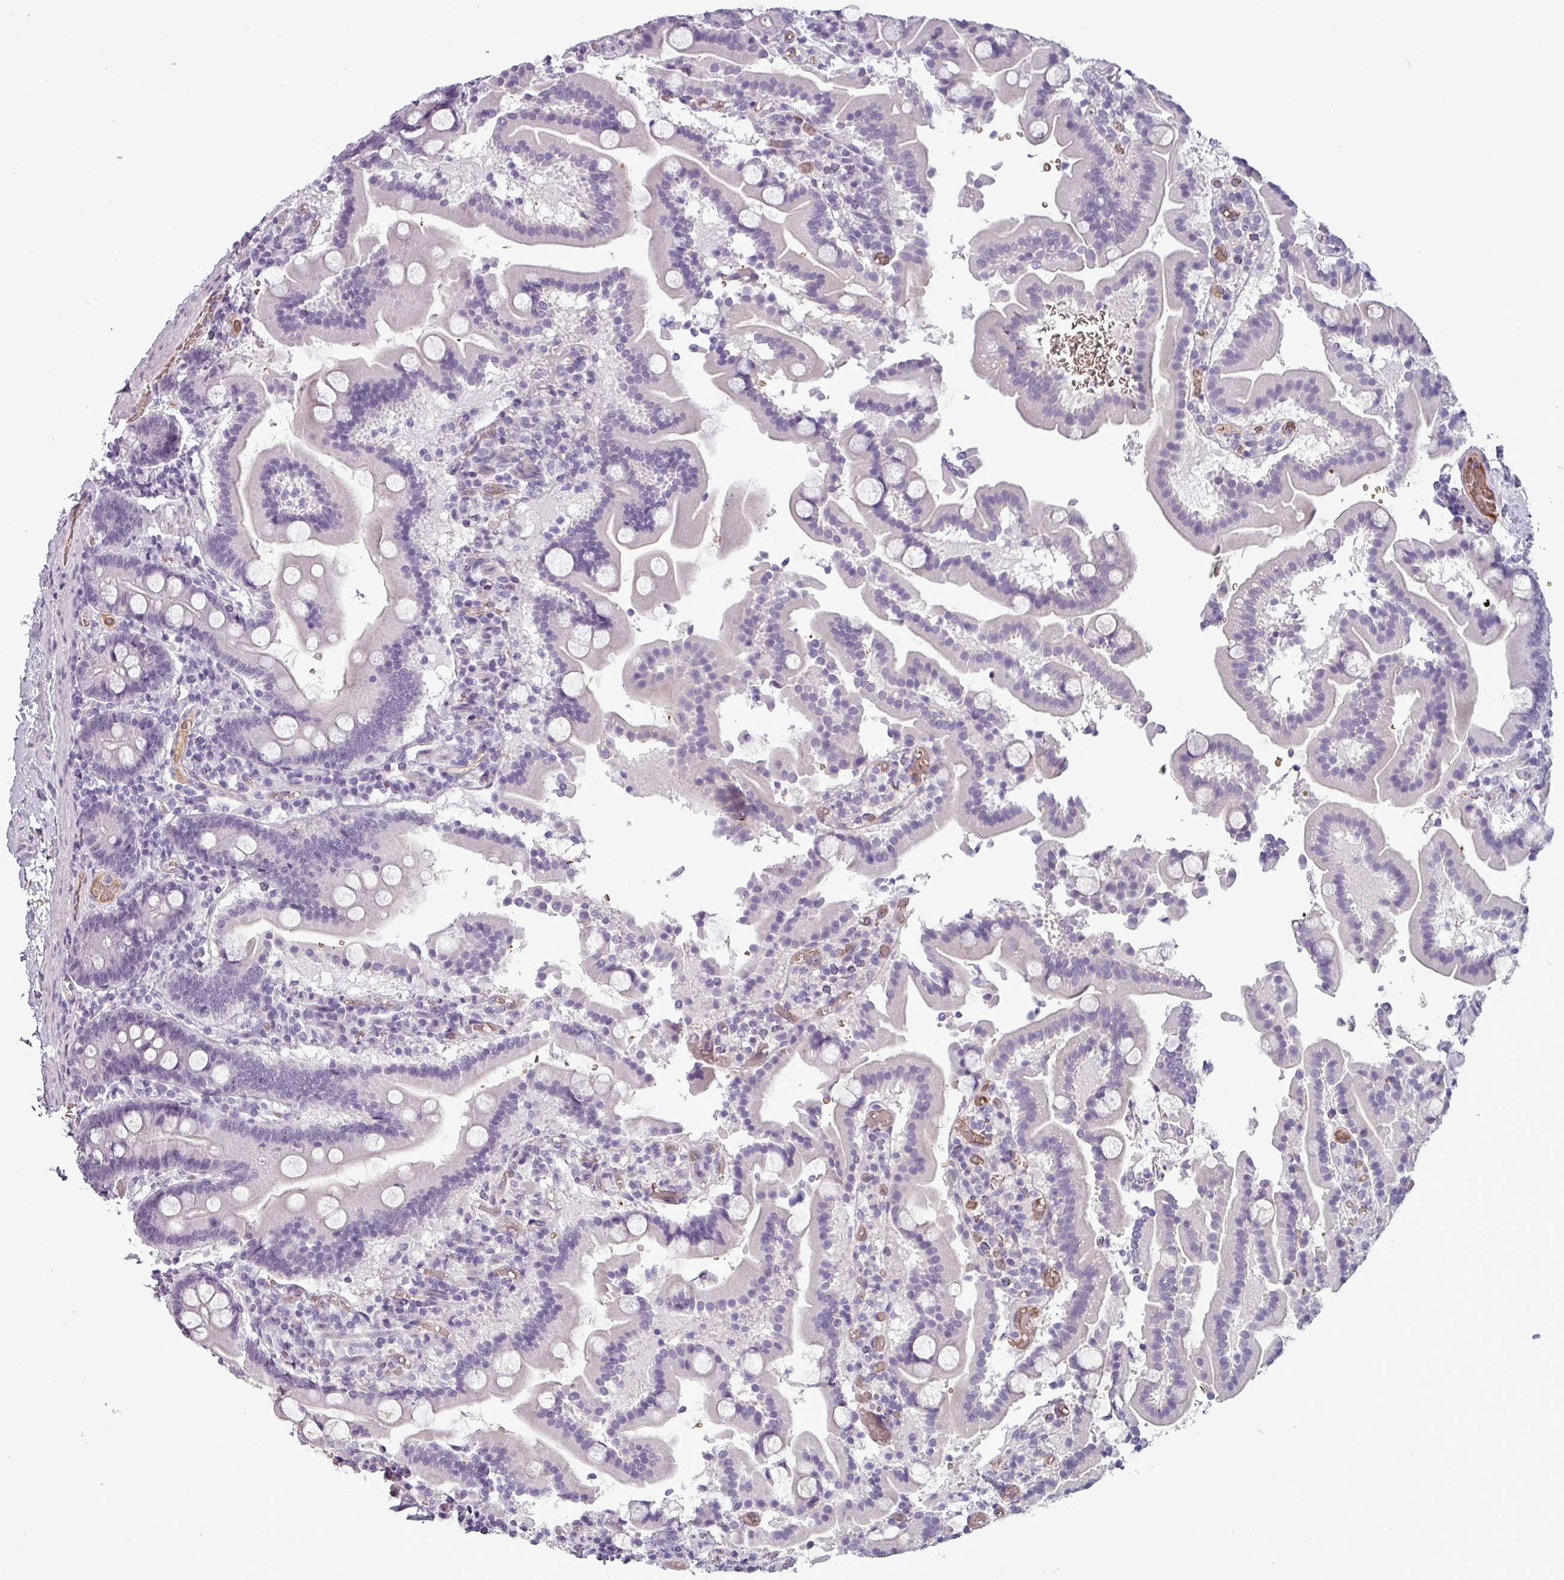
{"staining": {"intensity": "negative", "quantity": "none", "location": "none"}, "tissue": "duodenum", "cell_type": "Glandular cells", "image_type": "normal", "snomed": [{"axis": "morphology", "description": "Normal tissue, NOS"}, {"axis": "topography", "description": "Duodenum"}], "caption": "Immunohistochemistry (IHC) micrograph of unremarkable duodenum: duodenum stained with DAB exhibits no significant protein expression in glandular cells.", "gene": "AREL1", "patient": {"sex": "male", "age": 55}}